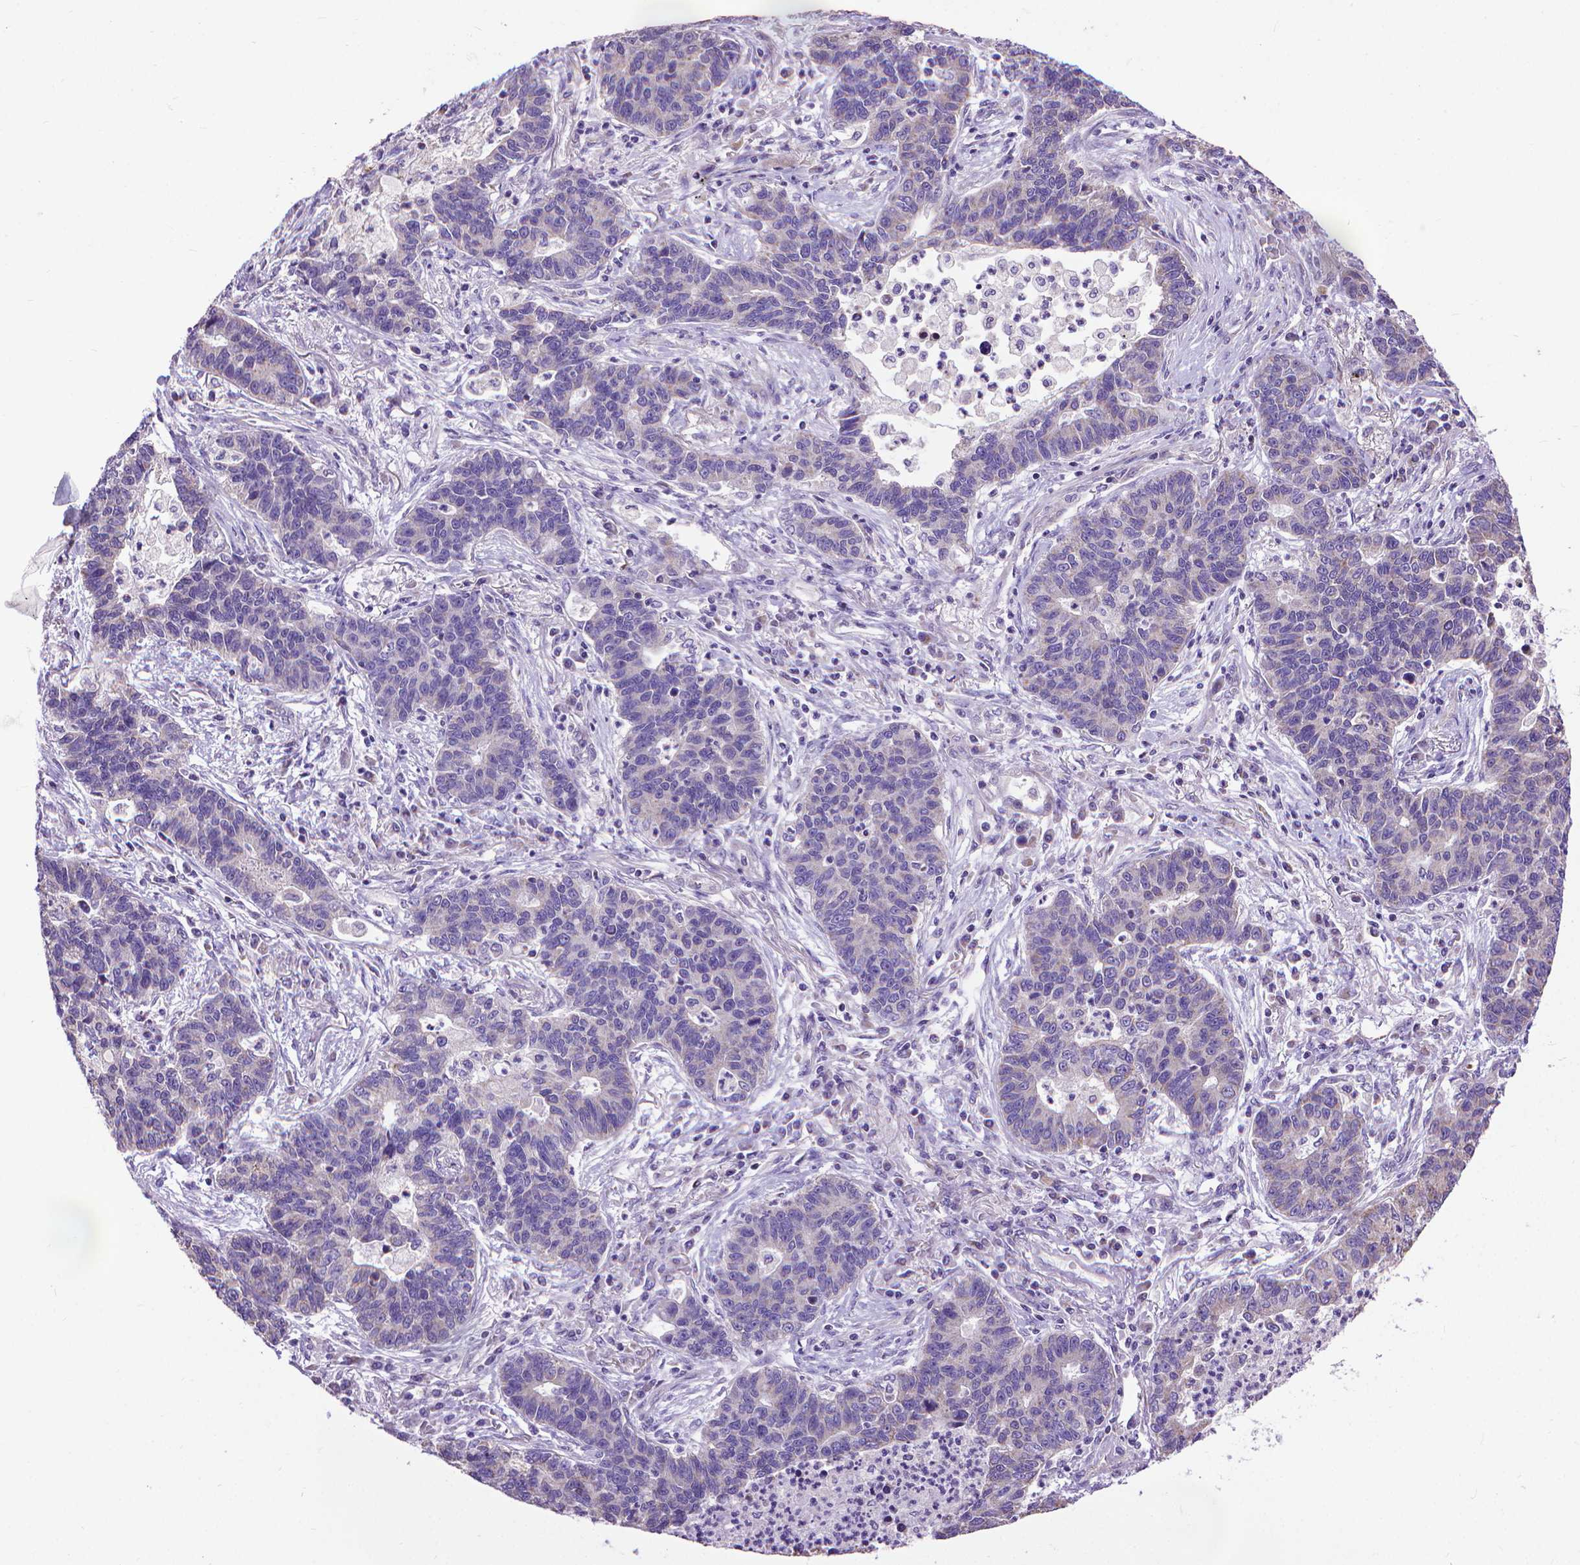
{"staining": {"intensity": "negative", "quantity": "none", "location": "none"}, "tissue": "lung cancer", "cell_type": "Tumor cells", "image_type": "cancer", "snomed": [{"axis": "morphology", "description": "Adenocarcinoma, NOS"}, {"axis": "topography", "description": "Lung"}], "caption": "This is a micrograph of immunohistochemistry (IHC) staining of lung adenocarcinoma, which shows no positivity in tumor cells. (Brightfield microscopy of DAB immunohistochemistry (IHC) at high magnification).", "gene": "SYN1", "patient": {"sex": "female", "age": 57}}